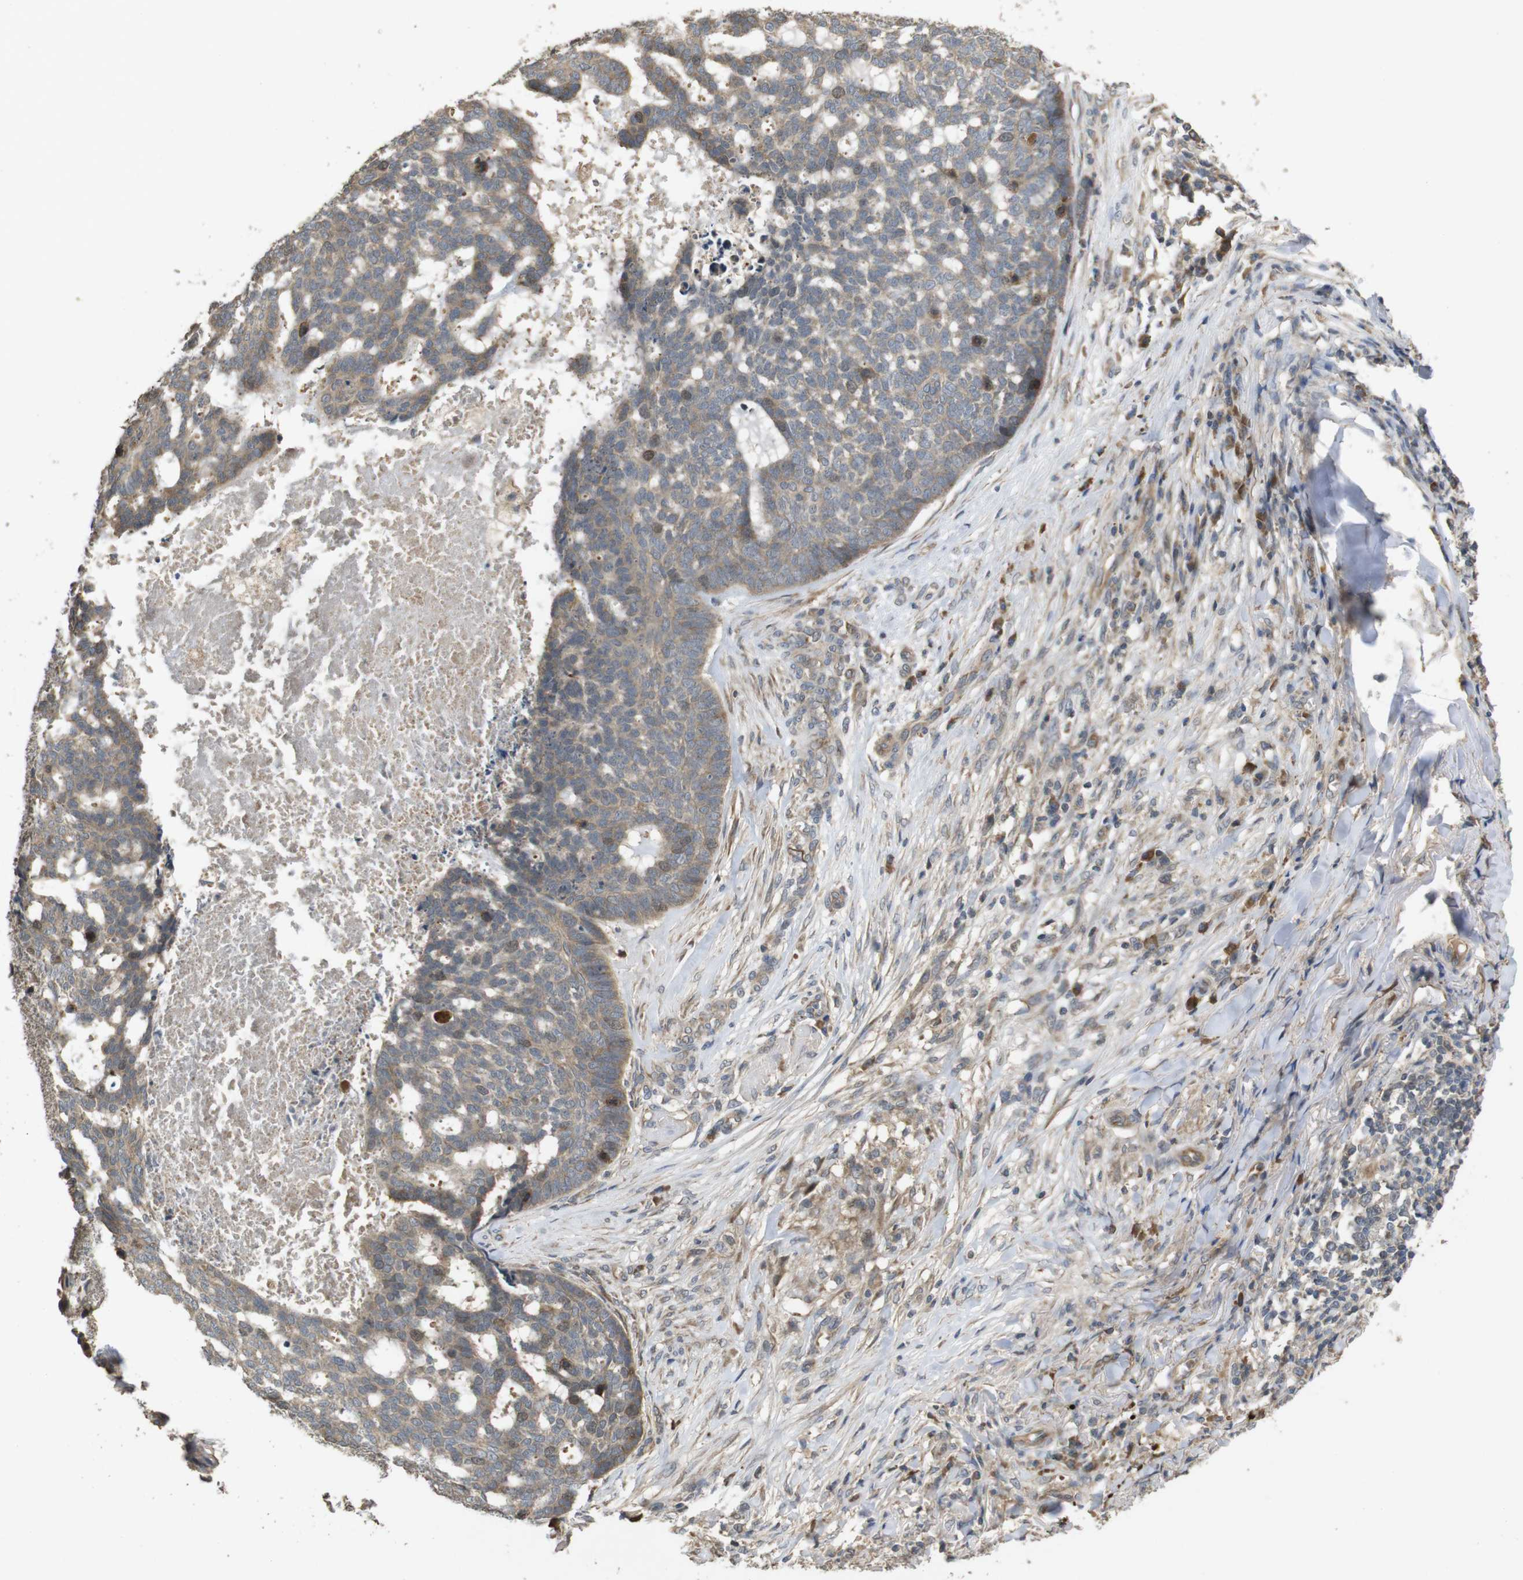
{"staining": {"intensity": "weak", "quantity": "25%-75%", "location": "cytoplasmic/membranous,nuclear"}, "tissue": "skin cancer", "cell_type": "Tumor cells", "image_type": "cancer", "snomed": [{"axis": "morphology", "description": "Basal cell carcinoma"}, {"axis": "topography", "description": "Skin"}], "caption": "This photomicrograph exhibits immunohistochemistry staining of human skin cancer, with low weak cytoplasmic/membranous and nuclear staining in about 25%-75% of tumor cells.", "gene": "PCDHB10", "patient": {"sex": "male", "age": 84}}